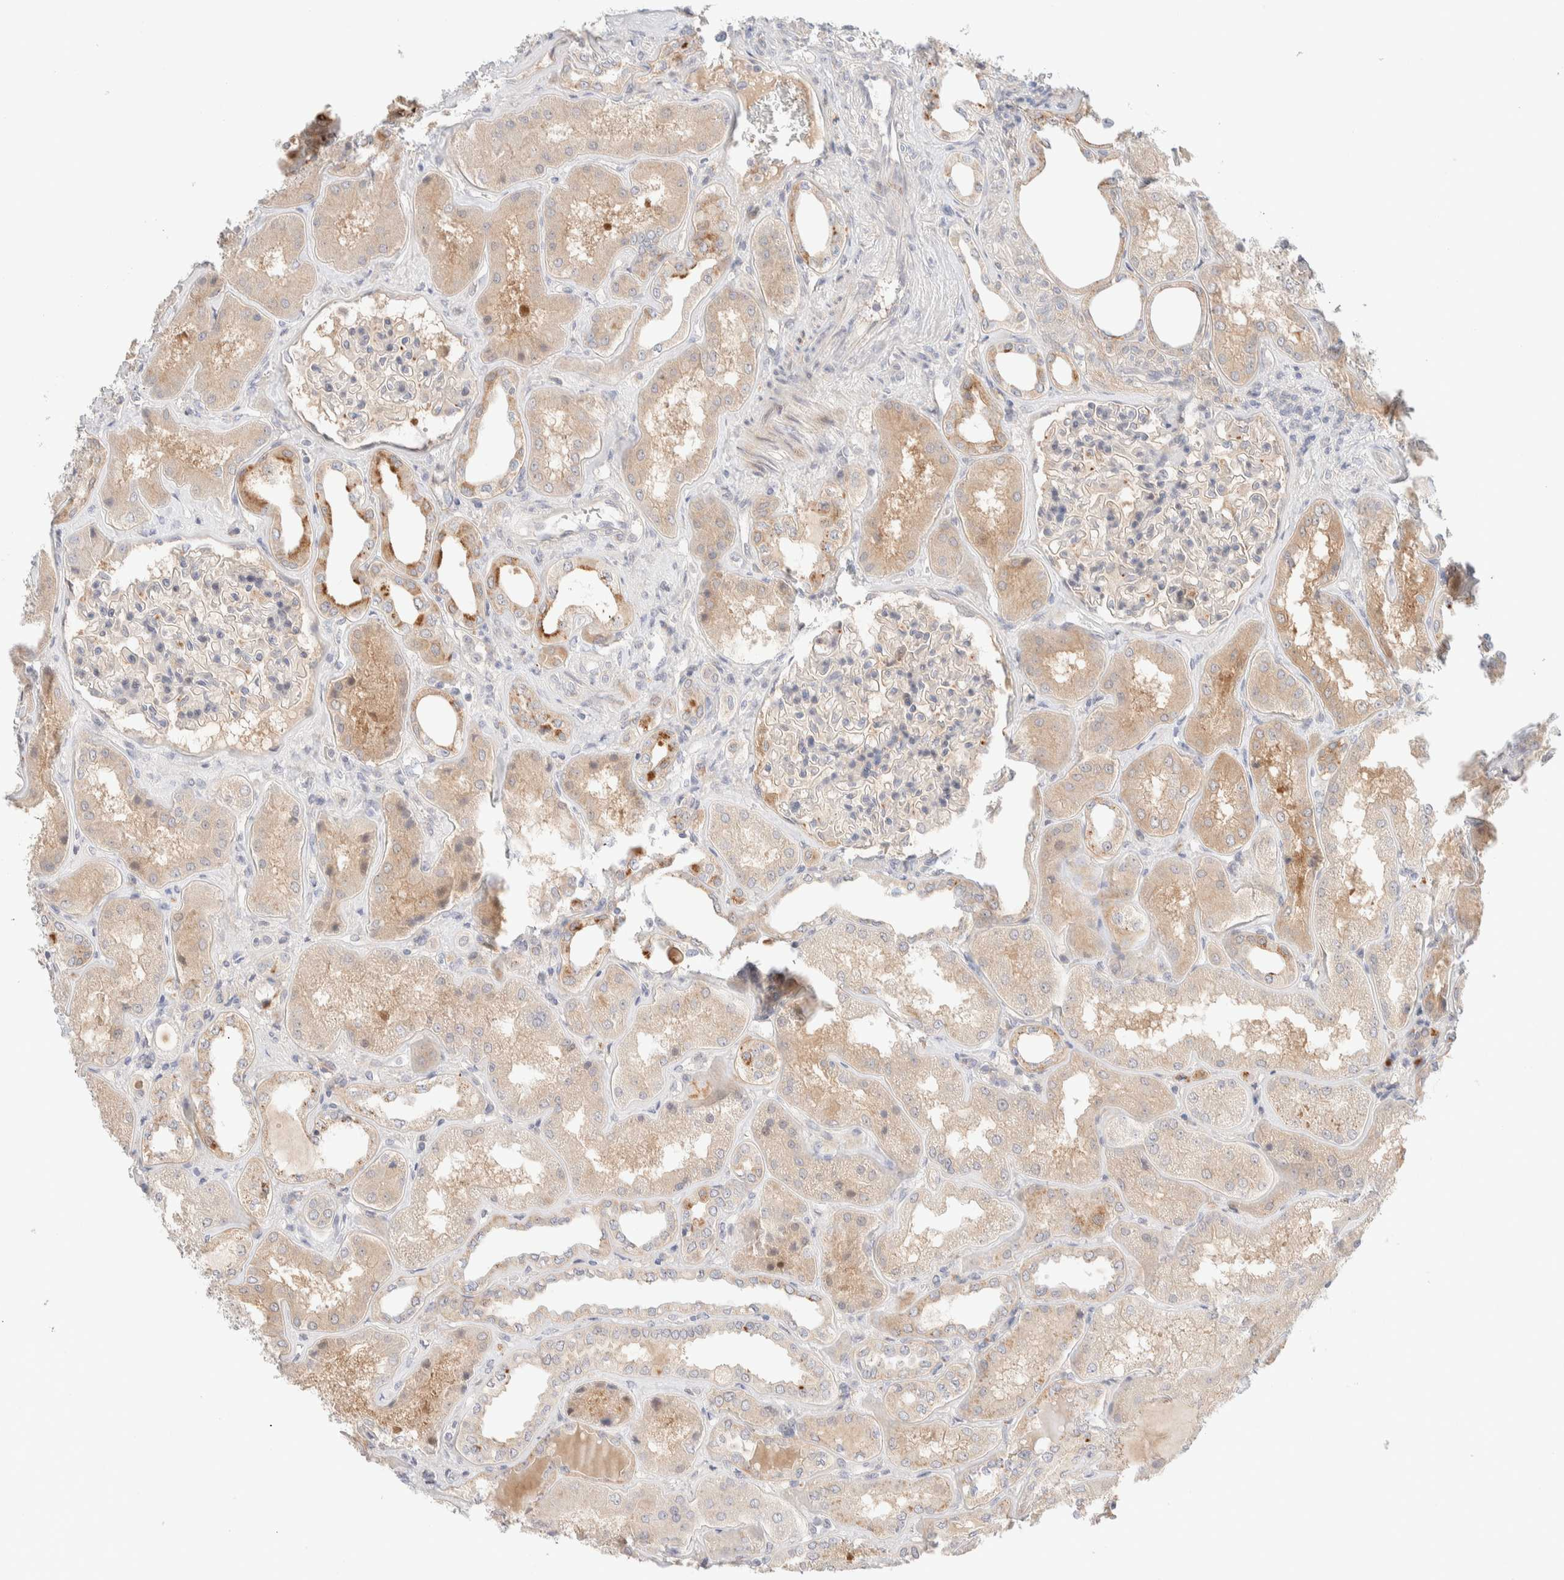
{"staining": {"intensity": "weak", "quantity": "25%-75%", "location": "cytoplasmic/membranous"}, "tissue": "kidney", "cell_type": "Cells in glomeruli", "image_type": "normal", "snomed": [{"axis": "morphology", "description": "Normal tissue, NOS"}, {"axis": "topography", "description": "Kidney"}], "caption": "IHC (DAB (3,3'-diaminobenzidine)) staining of benign human kidney shows weak cytoplasmic/membranous protein expression in approximately 25%-75% of cells in glomeruli. Immunohistochemistry (ihc) stains the protein of interest in brown and the nuclei are stained blue.", "gene": "CHKA", "patient": {"sex": "female", "age": 56}}